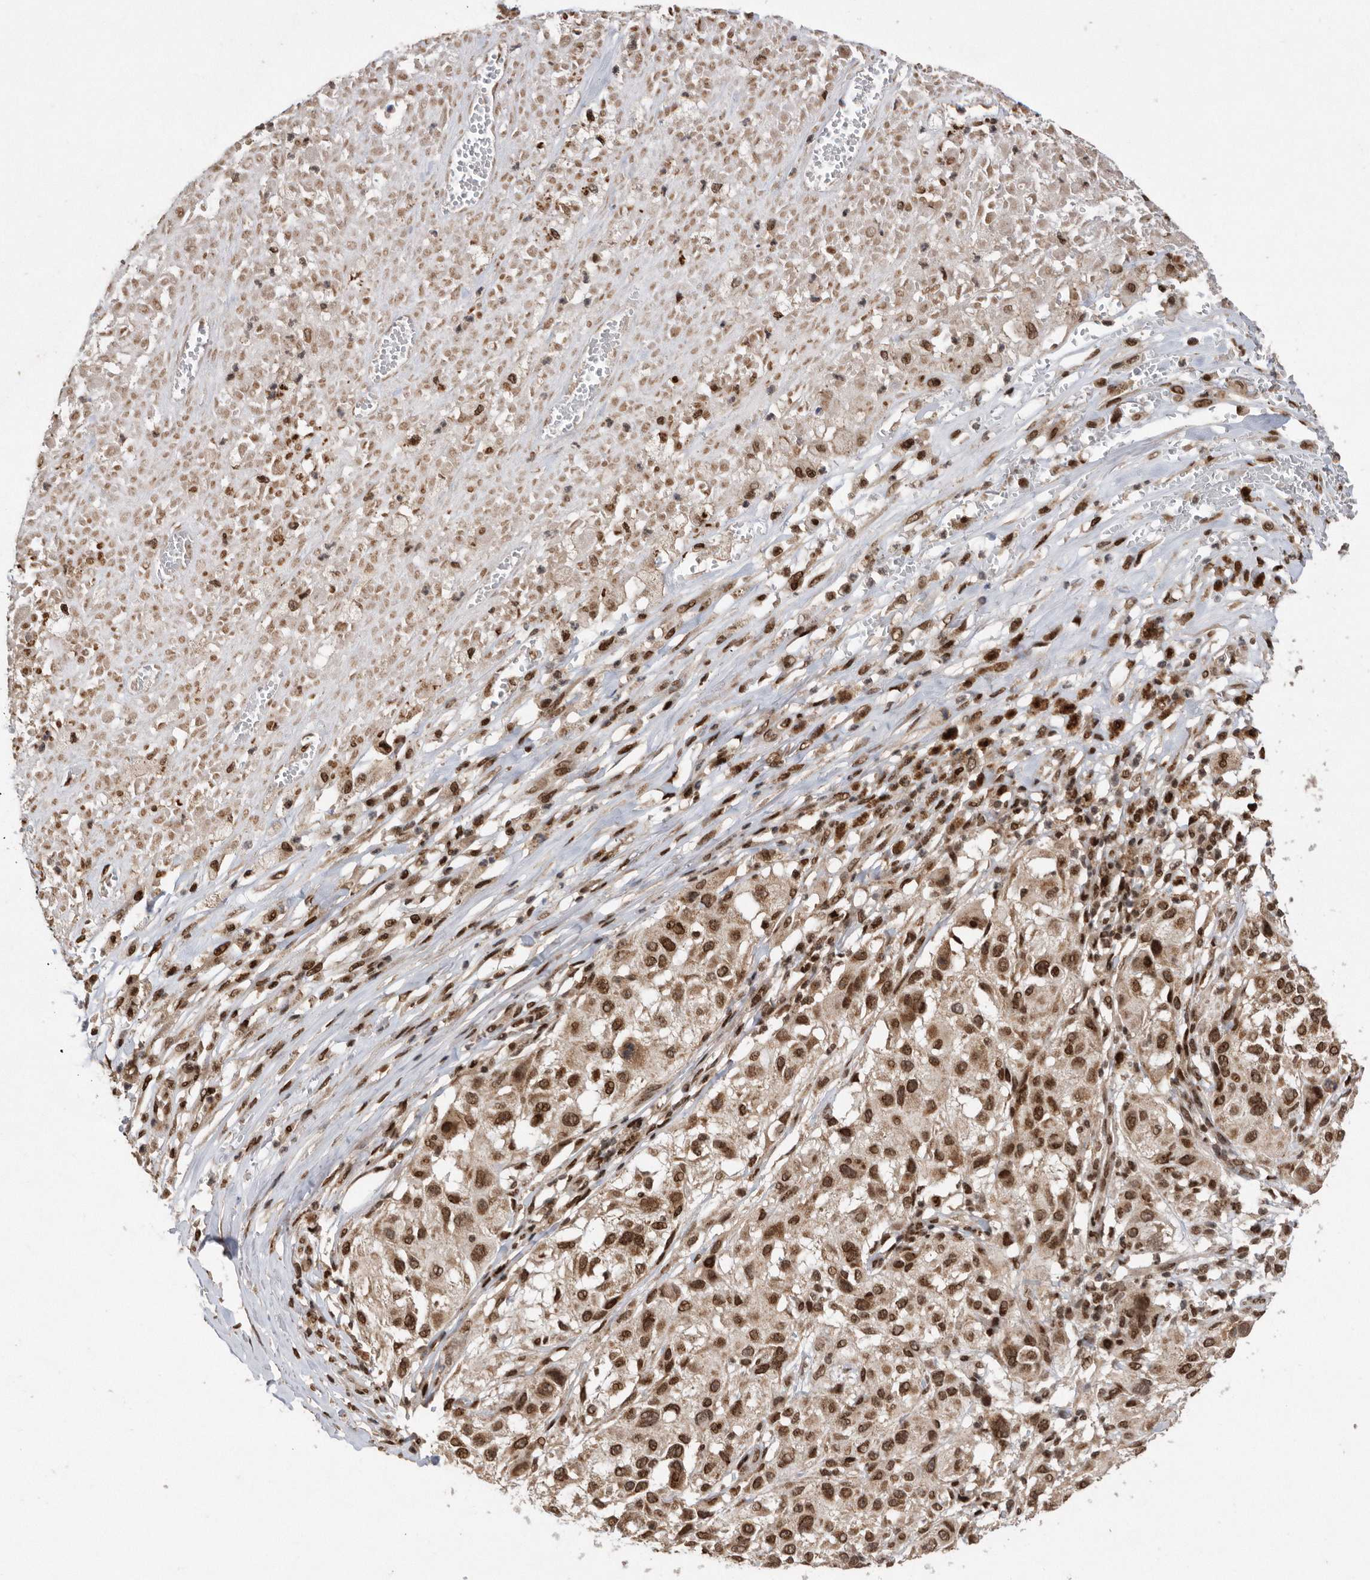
{"staining": {"intensity": "strong", "quantity": ">75%", "location": "nuclear"}, "tissue": "melanoma", "cell_type": "Tumor cells", "image_type": "cancer", "snomed": [{"axis": "morphology", "description": "Necrosis, NOS"}, {"axis": "morphology", "description": "Malignant melanoma, NOS"}, {"axis": "topography", "description": "Skin"}], "caption": "An immunohistochemistry (IHC) photomicrograph of tumor tissue is shown. Protein staining in brown labels strong nuclear positivity in melanoma within tumor cells. Immunohistochemistry stains the protein in brown and the nuclei are stained blue.", "gene": "TDRD3", "patient": {"sex": "female", "age": 87}}